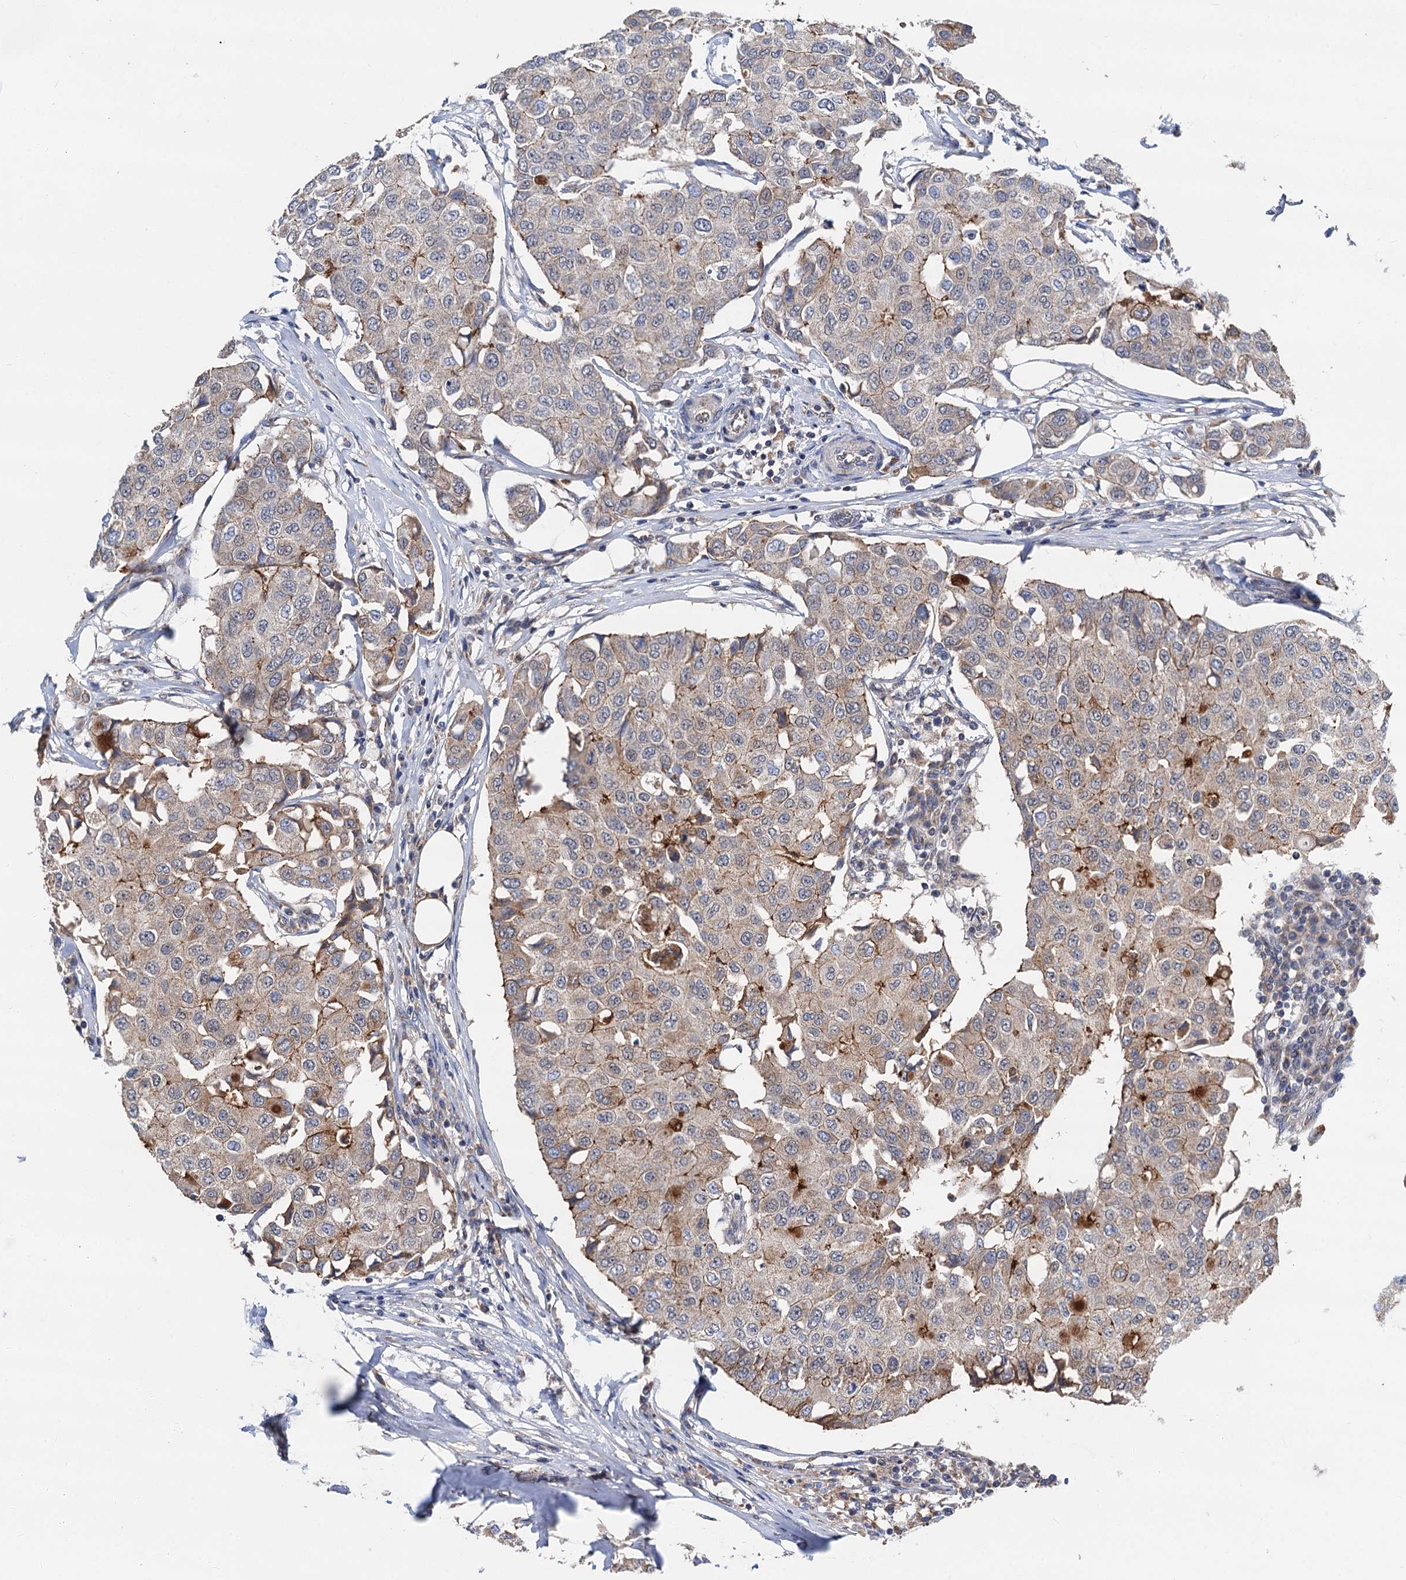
{"staining": {"intensity": "moderate", "quantity": "<25%", "location": "cytoplasmic/membranous"}, "tissue": "breast cancer", "cell_type": "Tumor cells", "image_type": "cancer", "snomed": [{"axis": "morphology", "description": "Duct carcinoma"}, {"axis": "topography", "description": "Breast"}], "caption": "A micrograph of human breast cancer (invasive ductal carcinoma) stained for a protein shows moderate cytoplasmic/membranous brown staining in tumor cells.", "gene": "DGLUCY", "patient": {"sex": "female", "age": 80}}